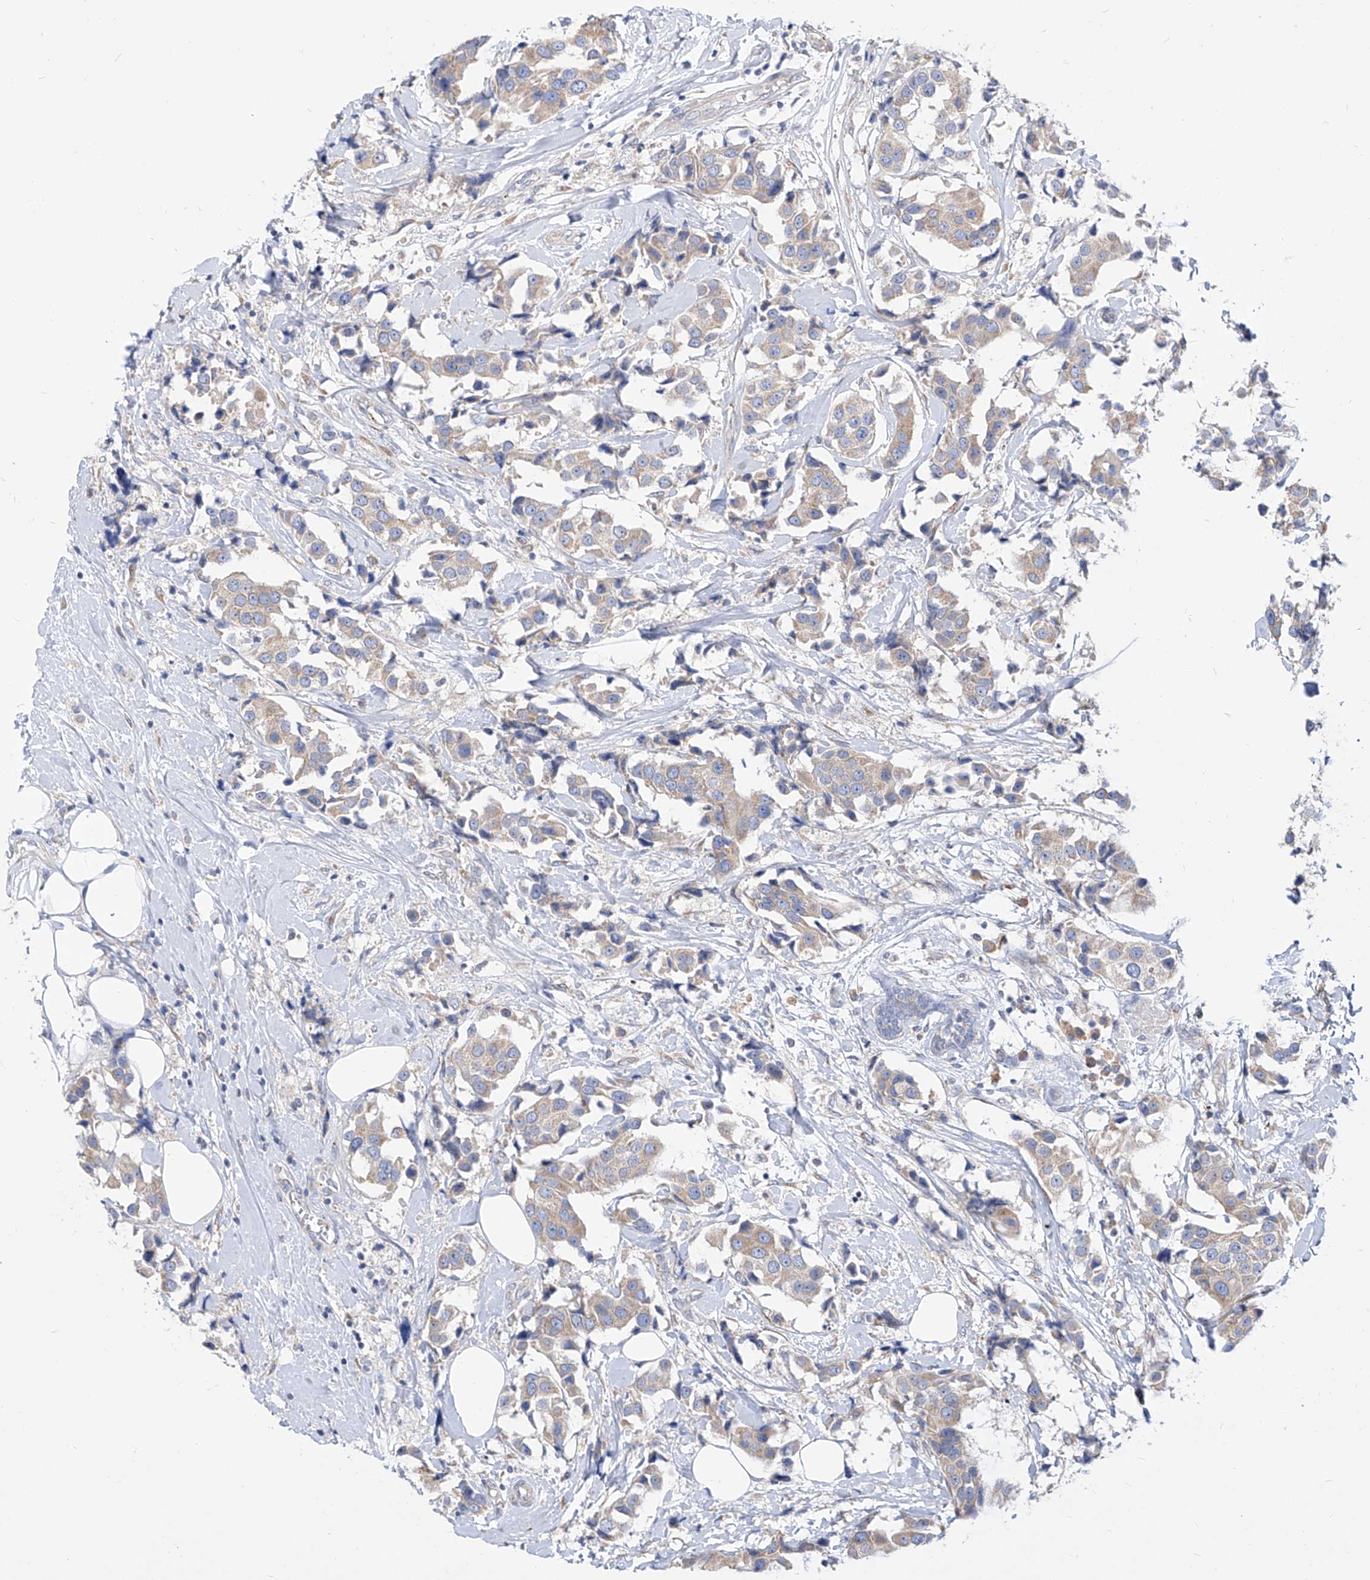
{"staining": {"intensity": "weak", "quantity": ">75%", "location": "cytoplasmic/membranous"}, "tissue": "breast cancer", "cell_type": "Tumor cells", "image_type": "cancer", "snomed": [{"axis": "morphology", "description": "Normal tissue, NOS"}, {"axis": "morphology", "description": "Duct carcinoma"}, {"axis": "topography", "description": "Breast"}], "caption": "A histopathology image showing weak cytoplasmic/membranous staining in approximately >75% of tumor cells in breast invasive ductal carcinoma, as visualized by brown immunohistochemical staining.", "gene": "UFL1", "patient": {"sex": "female", "age": 39}}